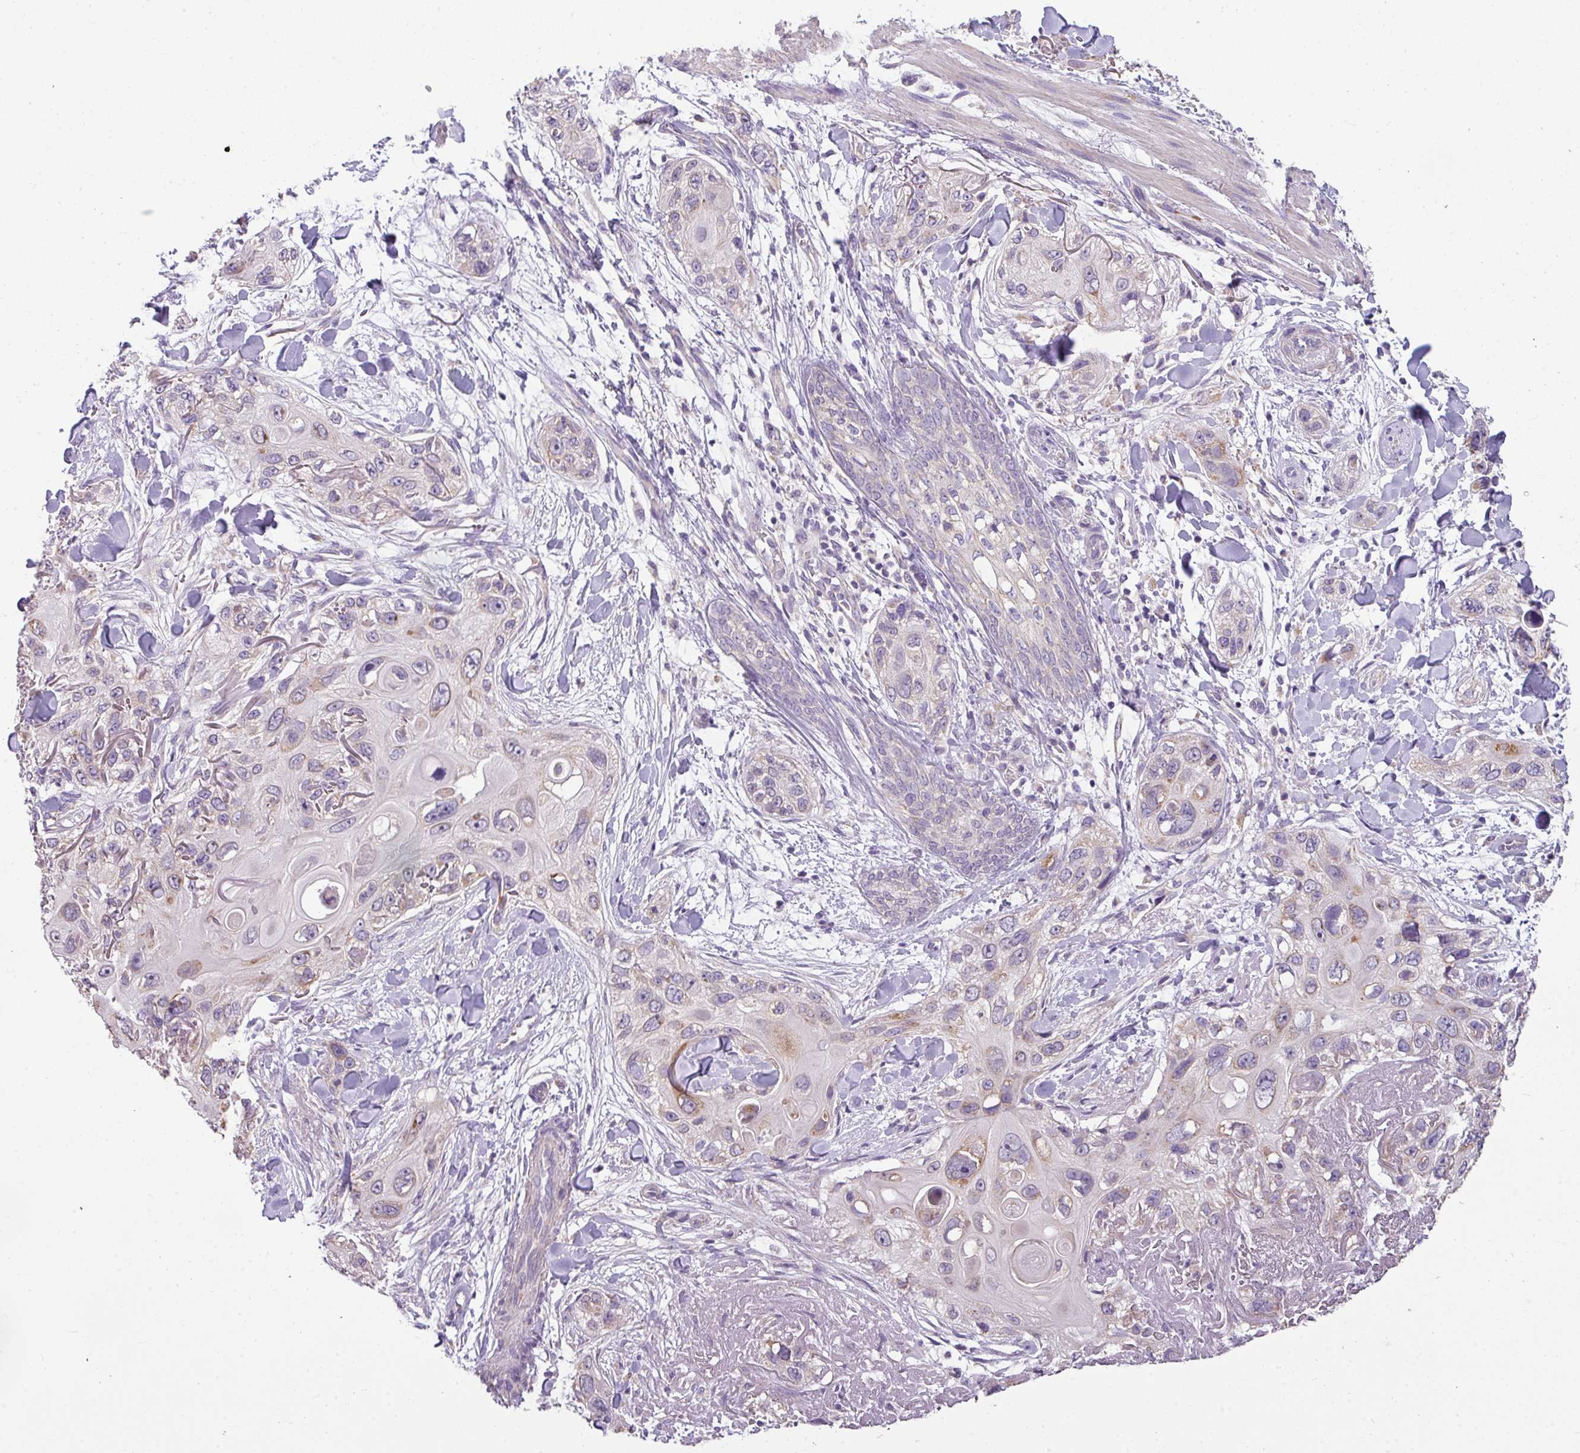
{"staining": {"intensity": "weak", "quantity": "<25%", "location": "cytoplasmic/membranous"}, "tissue": "skin cancer", "cell_type": "Tumor cells", "image_type": "cancer", "snomed": [{"axis": "morphology", "description": "Normal tissue, NOS"}, {"axis": "morphology", "description": "Squamous cell carcinoma, NOS"}, {"axis": "topography", "description": "Skin"}], "caption": "Human skin cancer (squamous cell carcinoma) stained for a protein using immunohistochemistry shows no positivity in tumor cells.", "gene": "PALS2", "patient": {"sex": "male", "age": 72}}